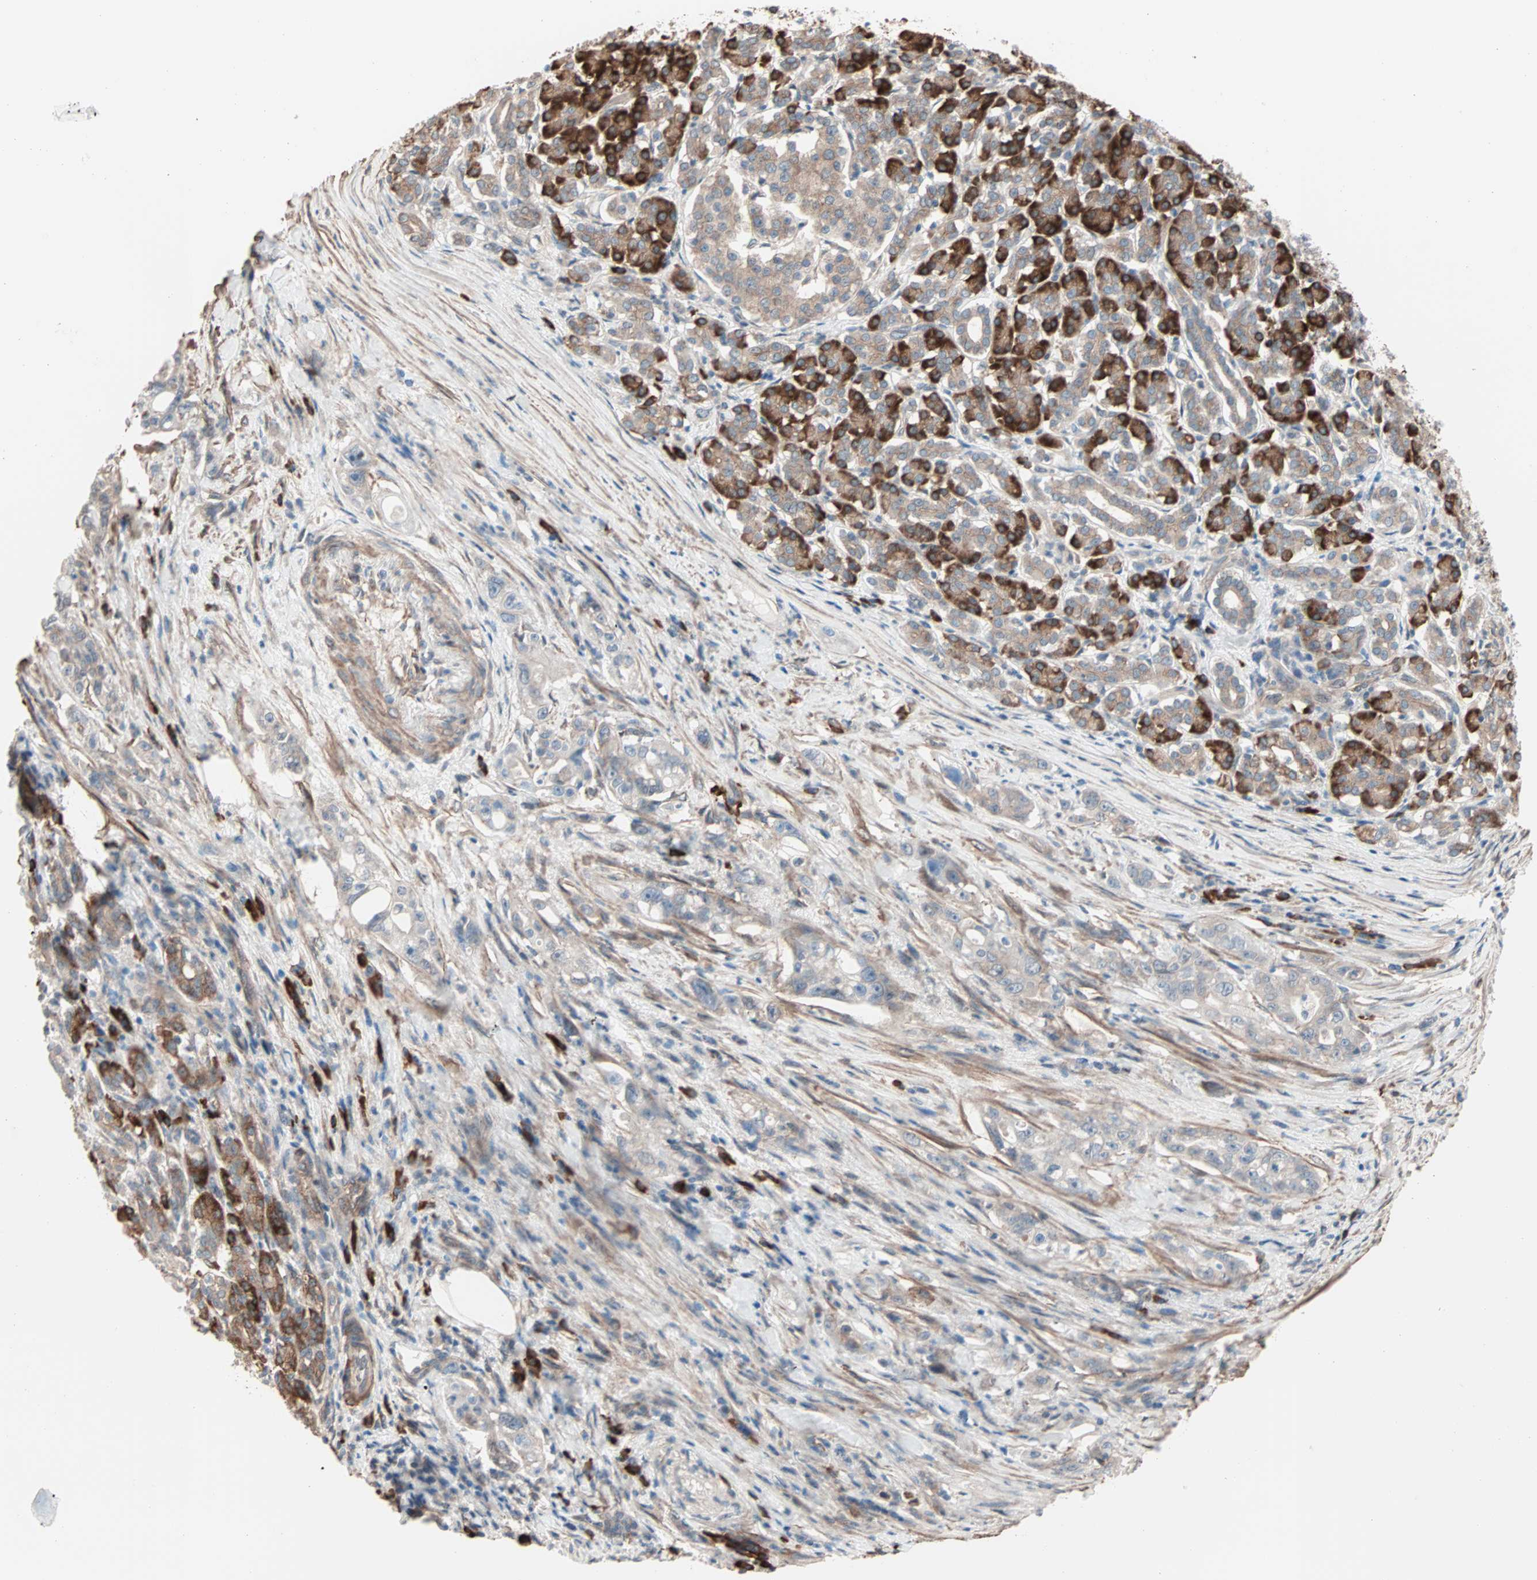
{"staining": {"intensity": "strong", "quantity": ">75%", "location": "cytoplasmic/membranous"}, "tissue": "pancreatic cancer", "cell_type": "Tumor cells", "image_type": "cancer", "snomed": [{"axis": "morphology", "description": "Normal tissue, NOS"}, {"axis": "topography", "description": "Pancreas"}], "caption": "Pancreatic cancer stained with a protein marker shows strong staining in tumor cells.", "gene": "ALG5", "patient": {"sex": "male", "age": 42}}